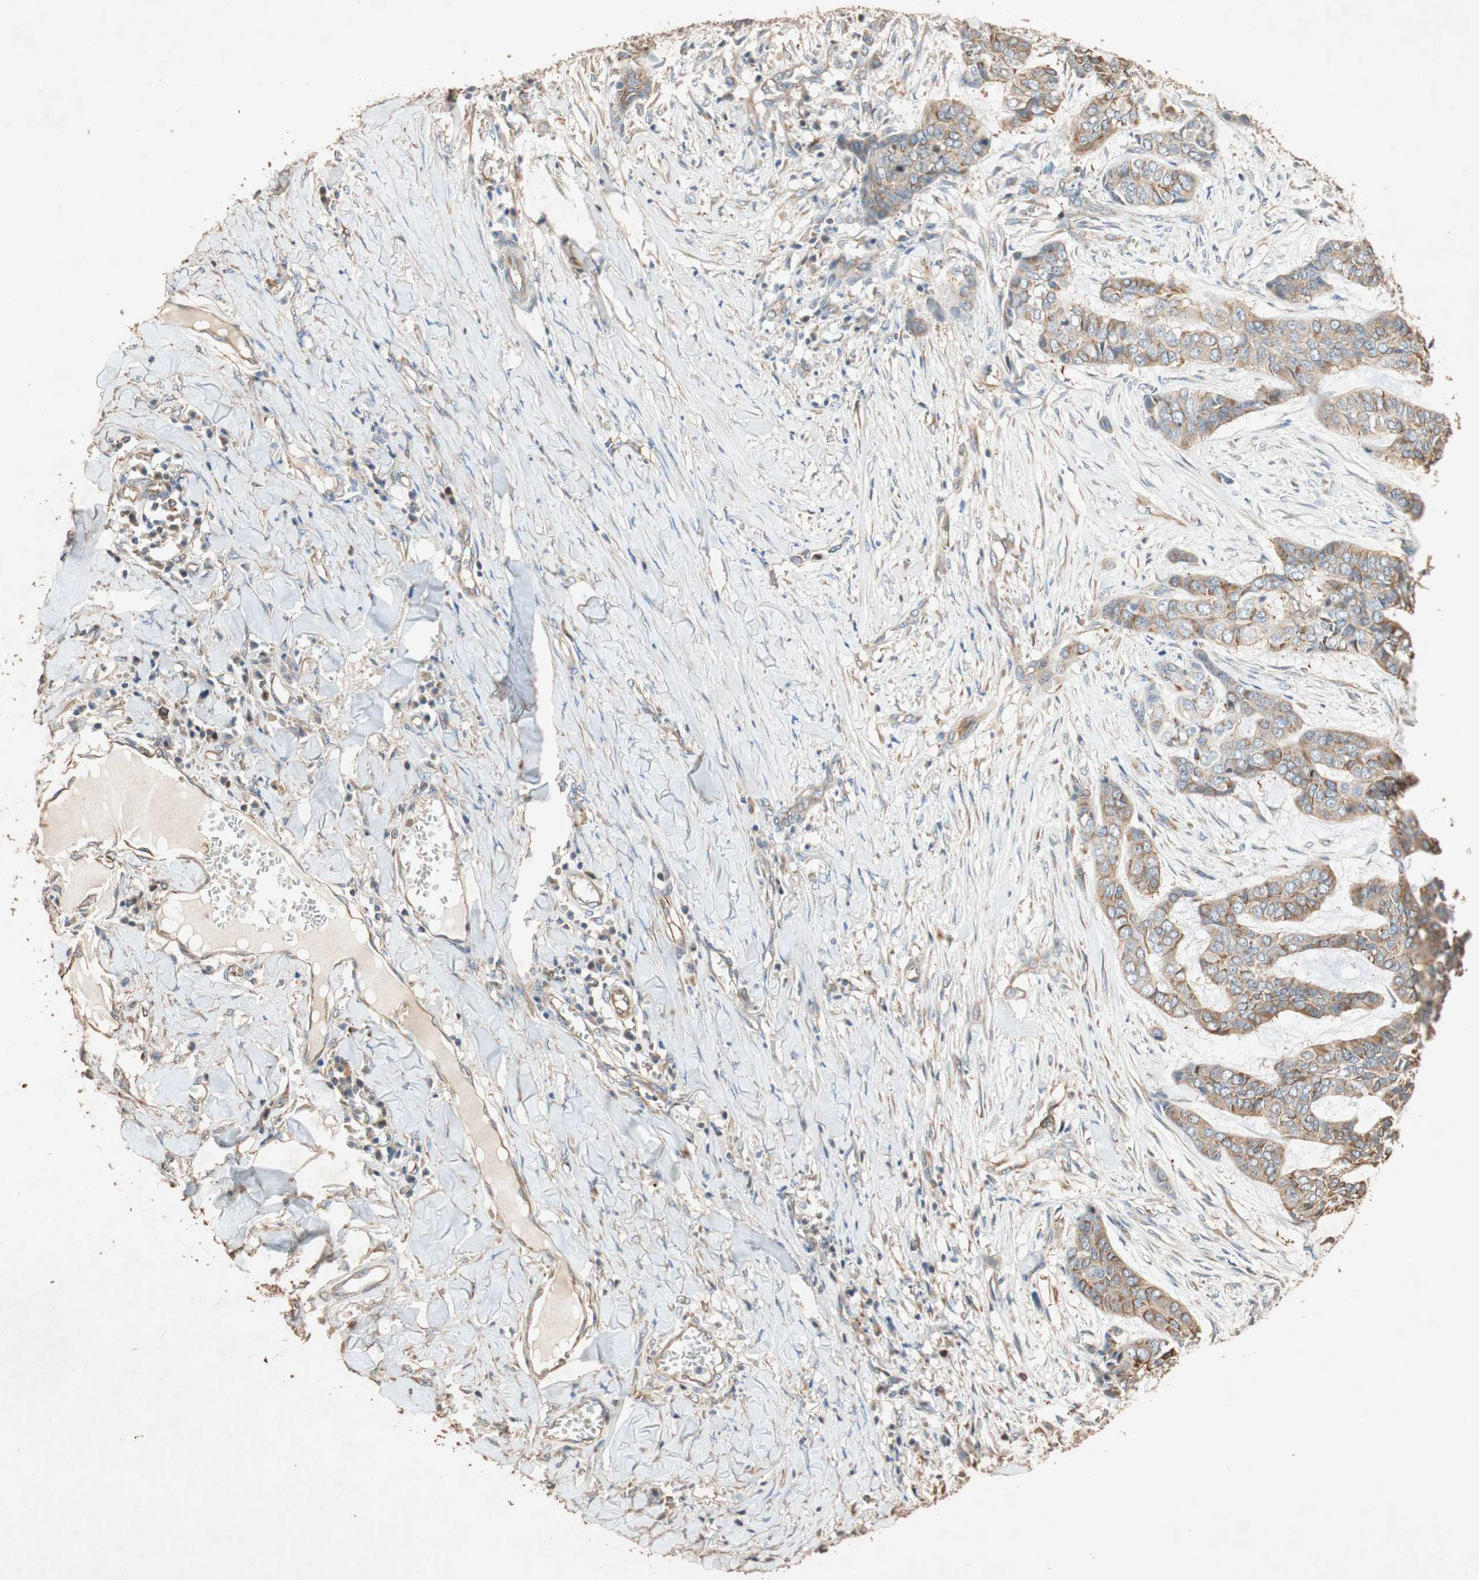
{"staining": {"intensity": "moderate", "quantity": "25%-75%", "location": "cytoplasmic/membranous"}, "tissue": "skin cancer", "cell_type": "Tumor cells", "image_type": "cancer", "snomed": [{"axis": "morphology", "description": "Basal cell carcinoma"}, {"axis": "topography", "description": "Skin"}], "caption": "Immunohistochemistry of human skin basal cell carcinoma reveals medium levels of moderate cytoplasmic/membranous staining in about 25%-75% of tumor cells.", "gene": "TUBB", "patient": {"sex": "female", "age": 64}}